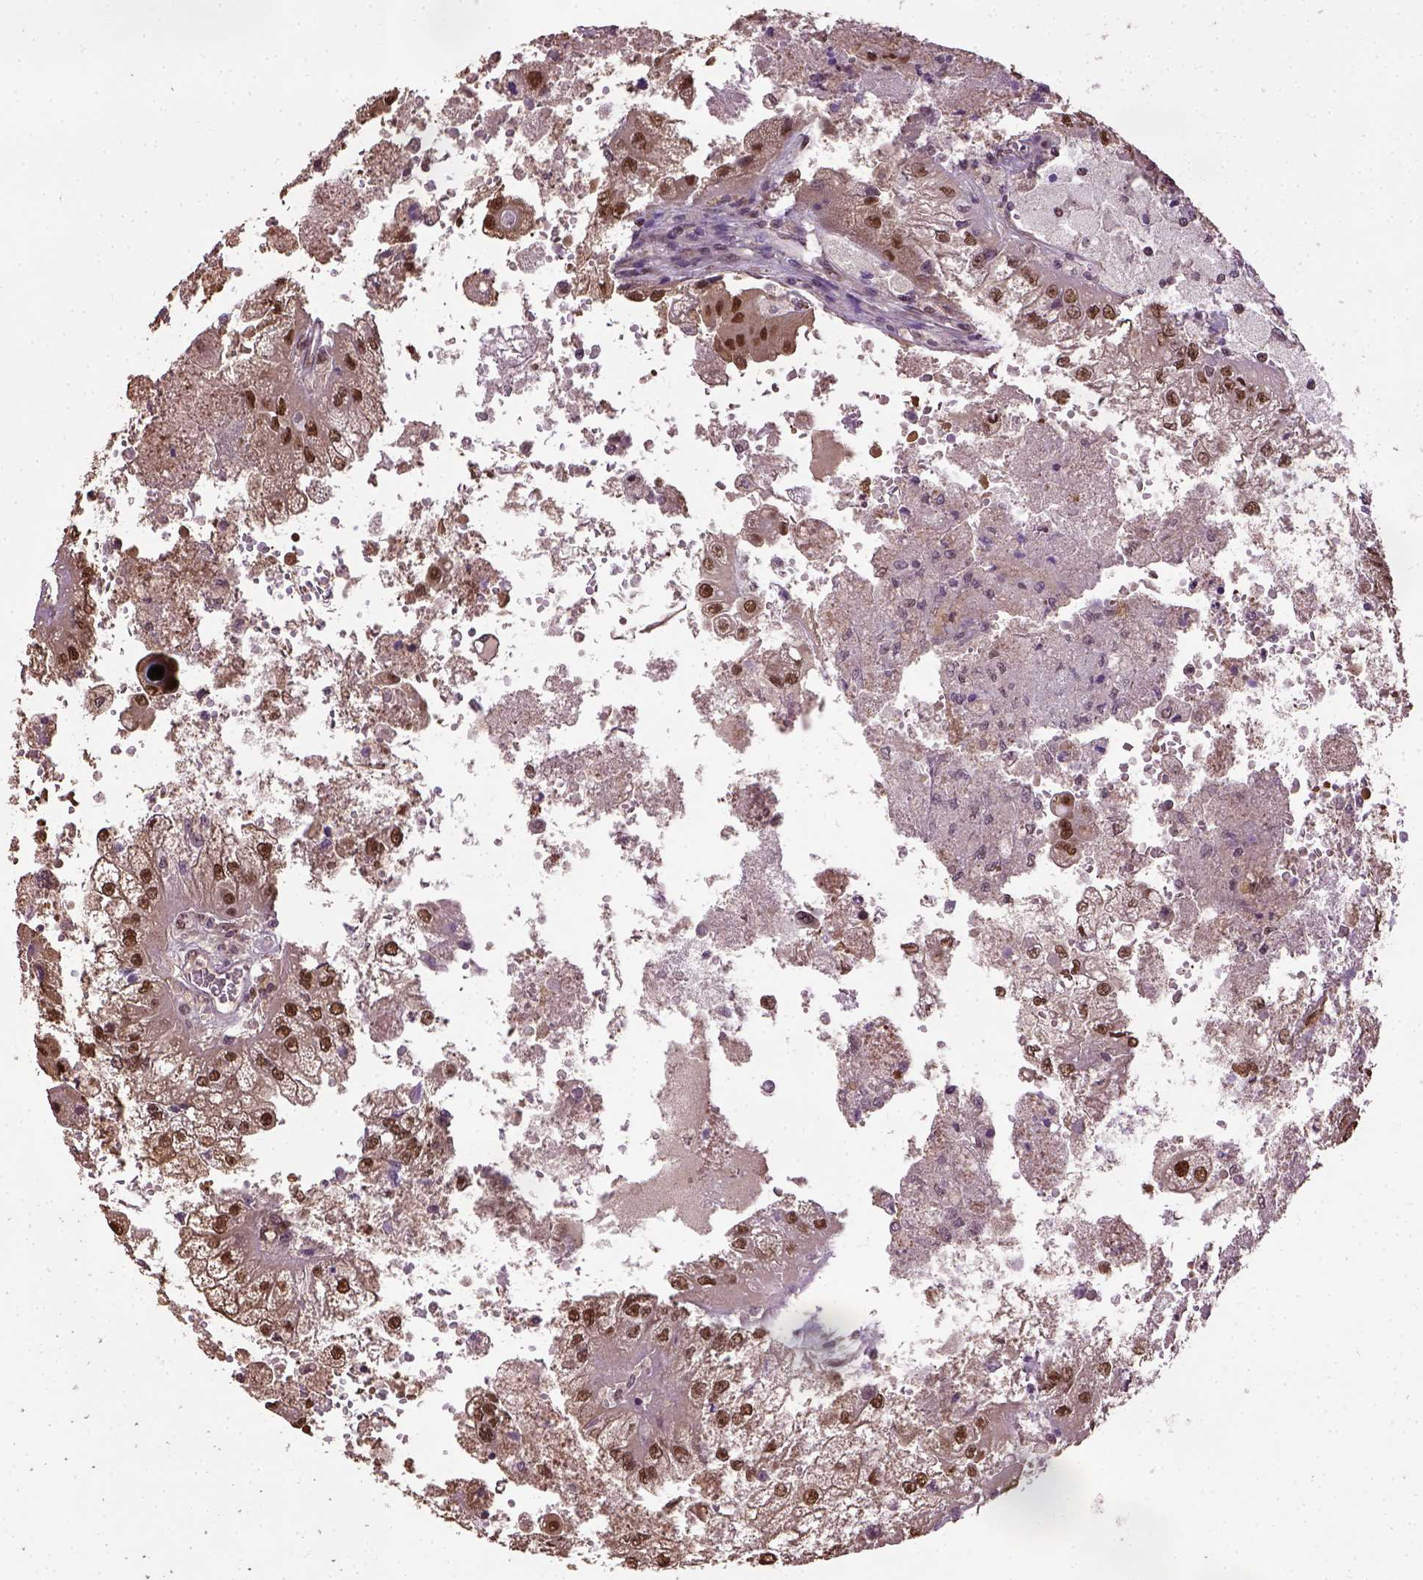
{"staining": {"intensity": "strong", "quantity": ">75%", "location": "nuclear"}, "tissue": "renal cancer", "cell_type": "Tumor cells", "image_type": "cancer", "snomed": [{"axis": "morphology", "description": "Adenocarcinoma, NOS"}, {"axis": "topography", "description": "Kidney"}], "caption": "A high amount of strong nuclear expression is seen in approximately >75% of tumor cells in renal cancer (adenocarcinoma) tissue.", "gene": "UBA3", "patient": {"sex": "male", "age": 58}}